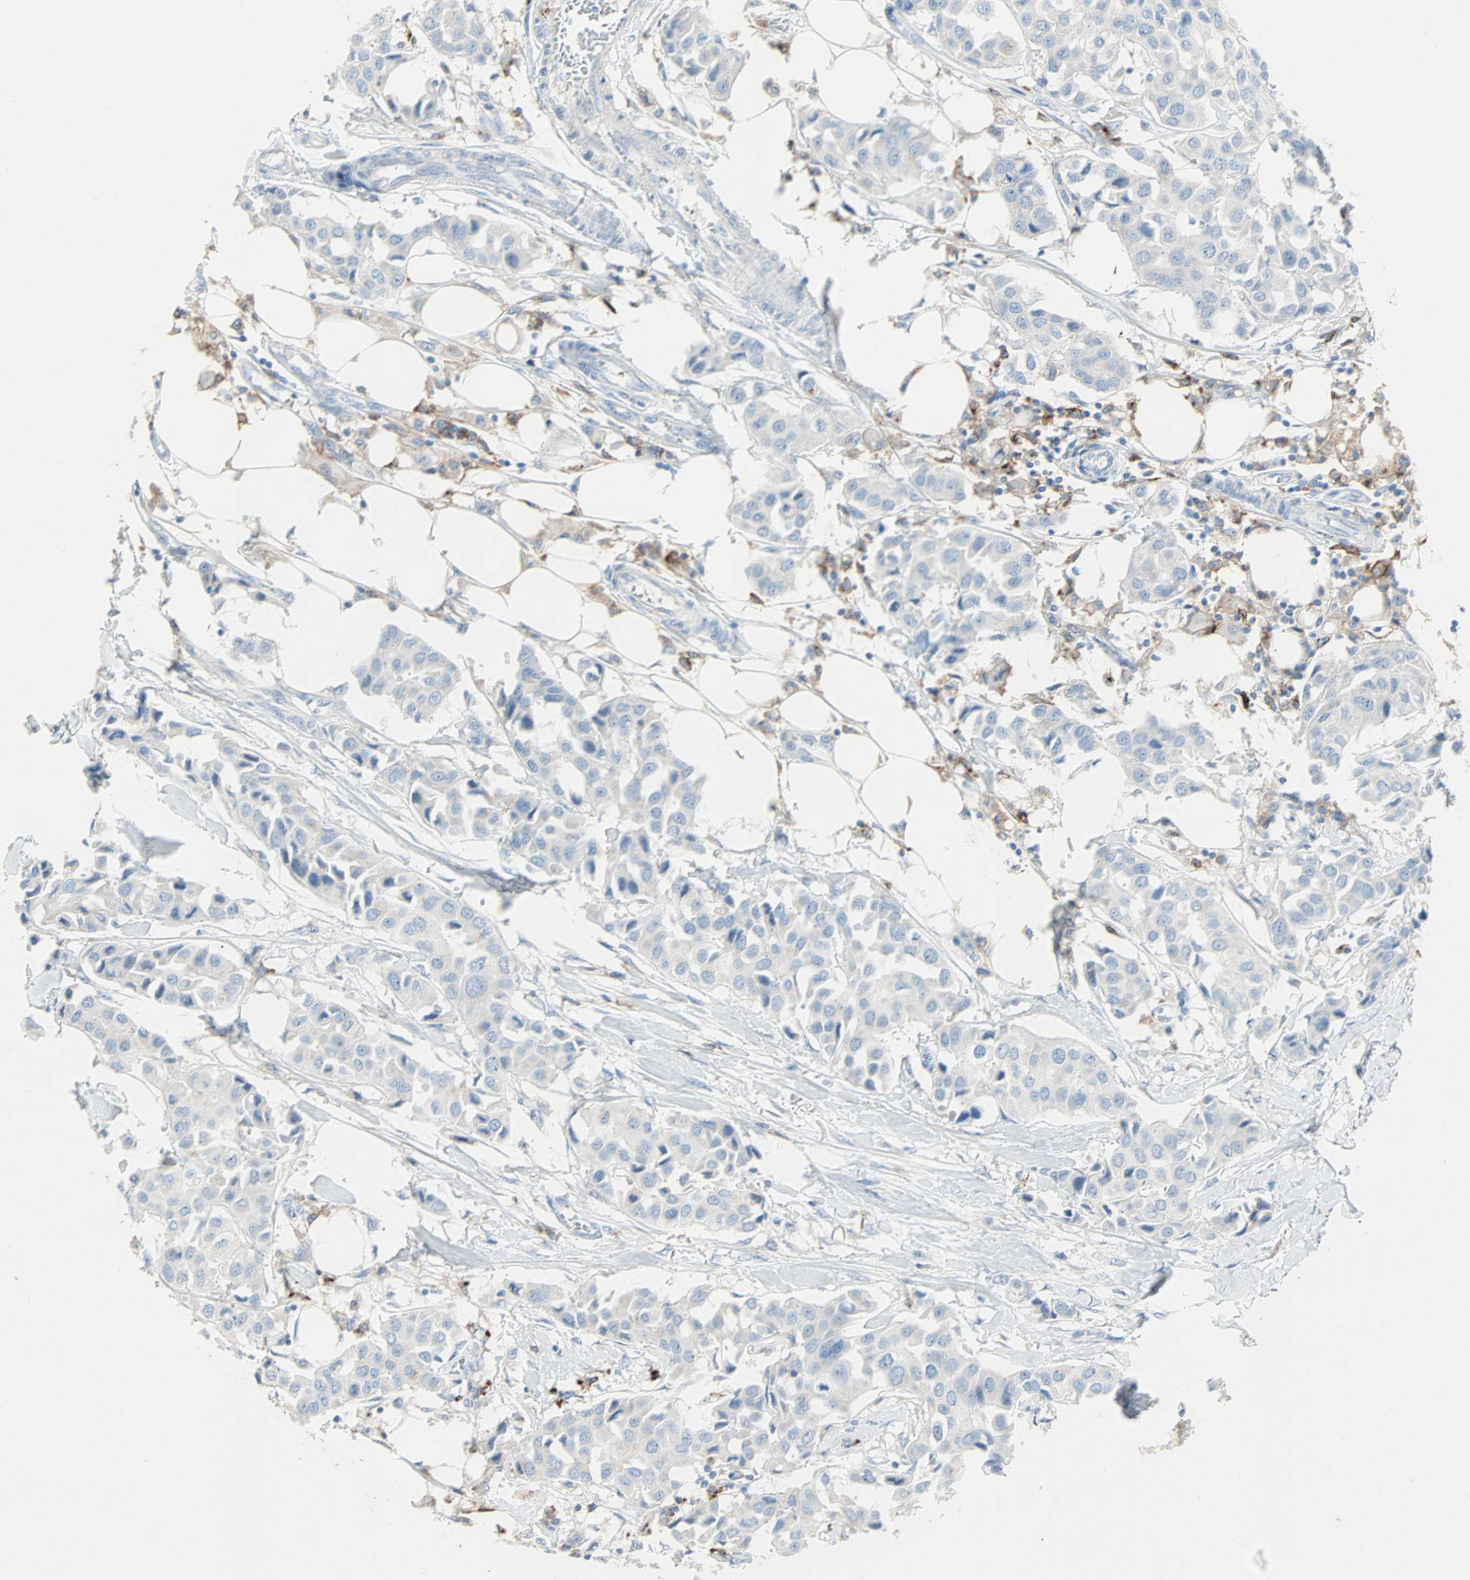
{"staining": {"intensity": "negative", "quantity": "none", "location": "none"}, "tissue": "breast cancer", "cell_type": "Tumor cells", "image_type": "cancer", "snomed": [{"axis": "morphology", "description": "Duct carcinoma"}, {"axis": "topography", "description": "Breast"}], "caption": "Tumor cells show no significant expression in breast cancer.", "gene": "CLEC4A", "patient": {"sex": "female", "age": 80}}